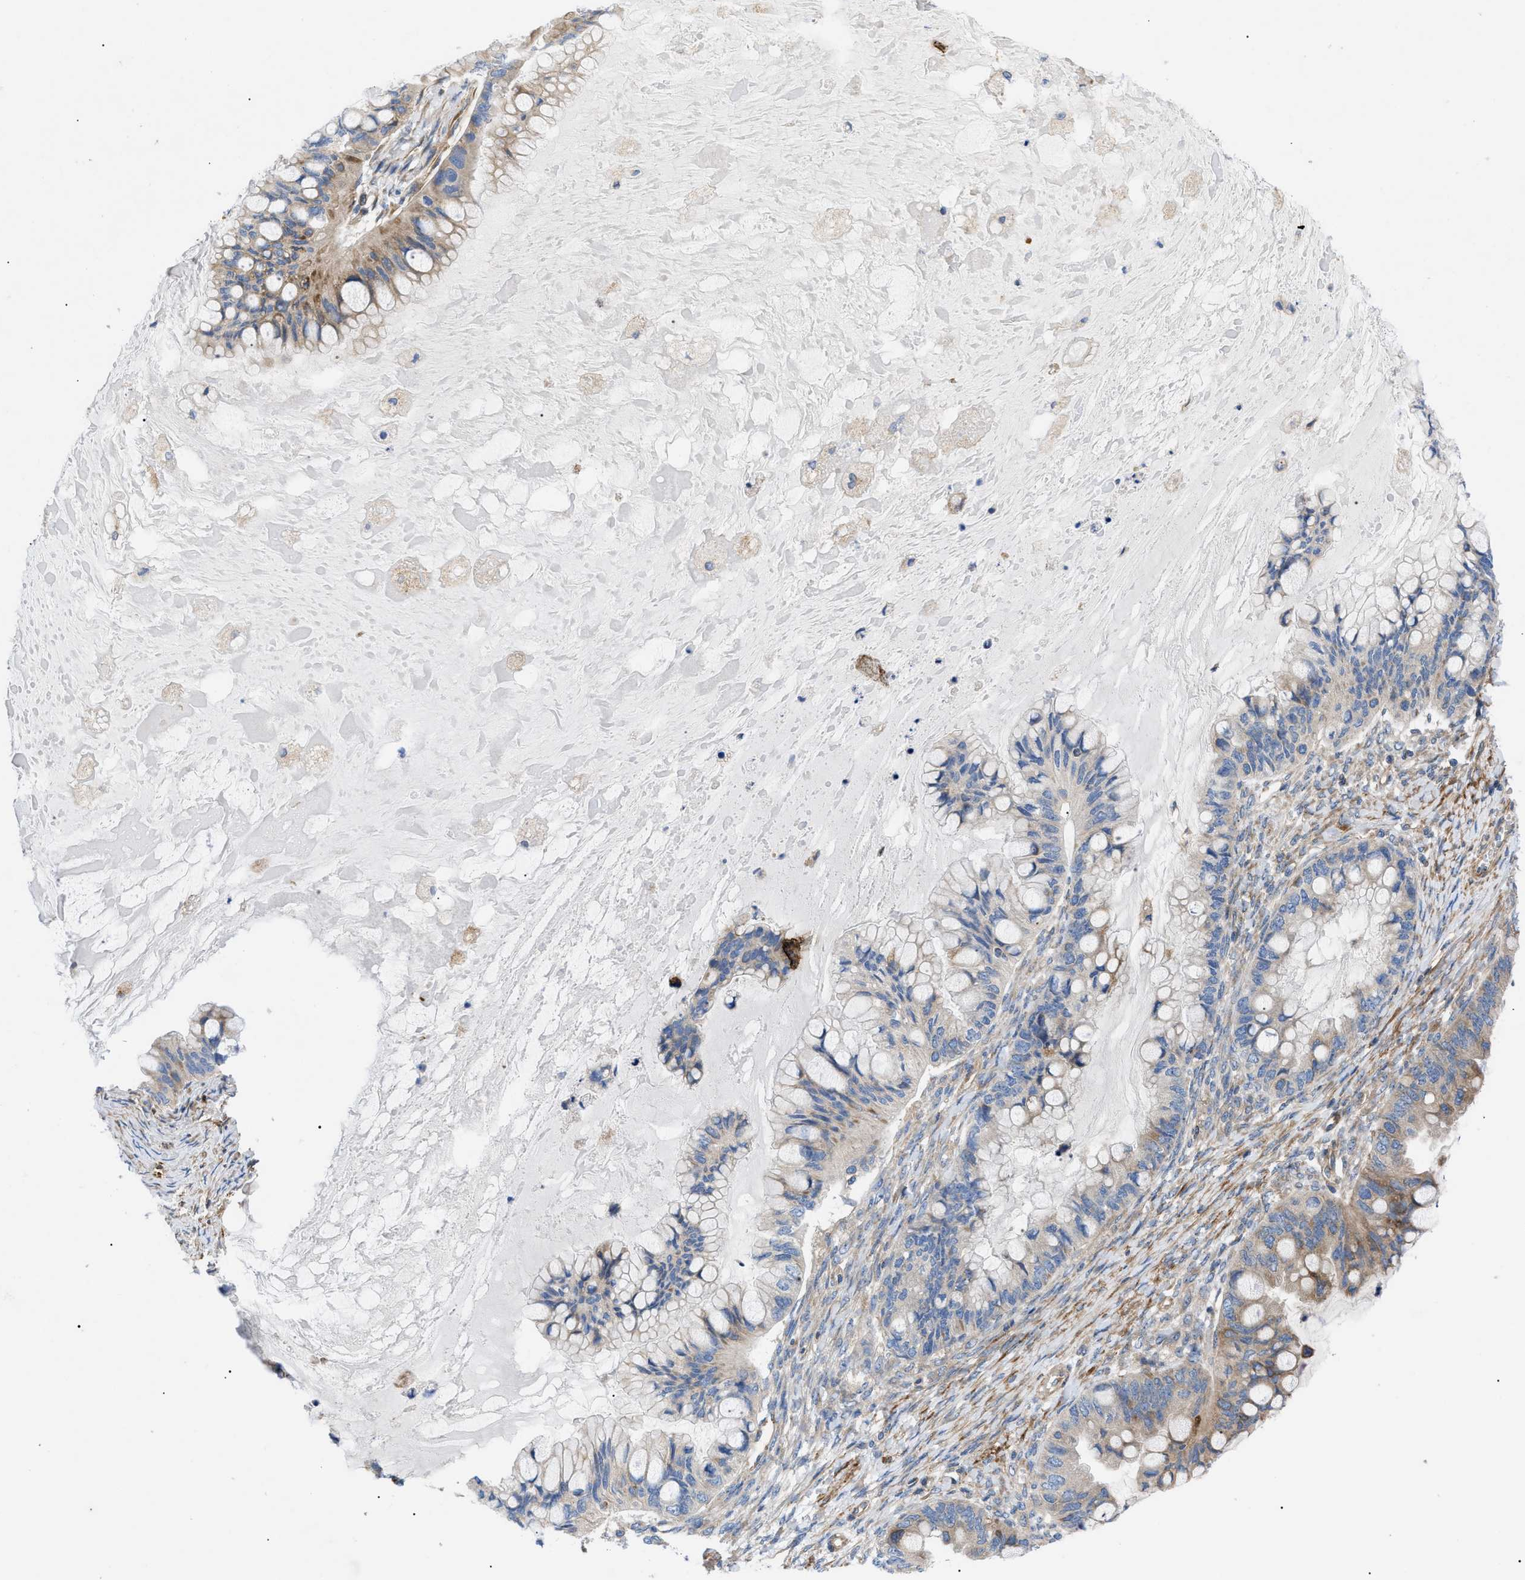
{"staining": {"intensity": "moderate", "quantity": "<25%", "location": "cytoplasmic/membranous"}, "tissue": "ovarian cancer", "cell_type": "Tumor cells", "image_type": "cancer", "snomed": [{"axis": "morphology", "description": "Cystadenocarcinoma, mucinous, NOS"}, {"axis": "topography", "description": "Ovary"}], "caption": "Protein staining exhibits moderate cytoplasmic/membranous positivity in approximately <25% of tumor cells in ovarian cancer (mucinous cystadenocarcinoma). The staining is performed using DAB (3,3'-diaminobenzidine) brown chromogen to label protein expression. The nuclei are counter-stained blue using hematoxylin.", "gene": "HSPB8", "patient": {"sex": "female", "age": 80}}